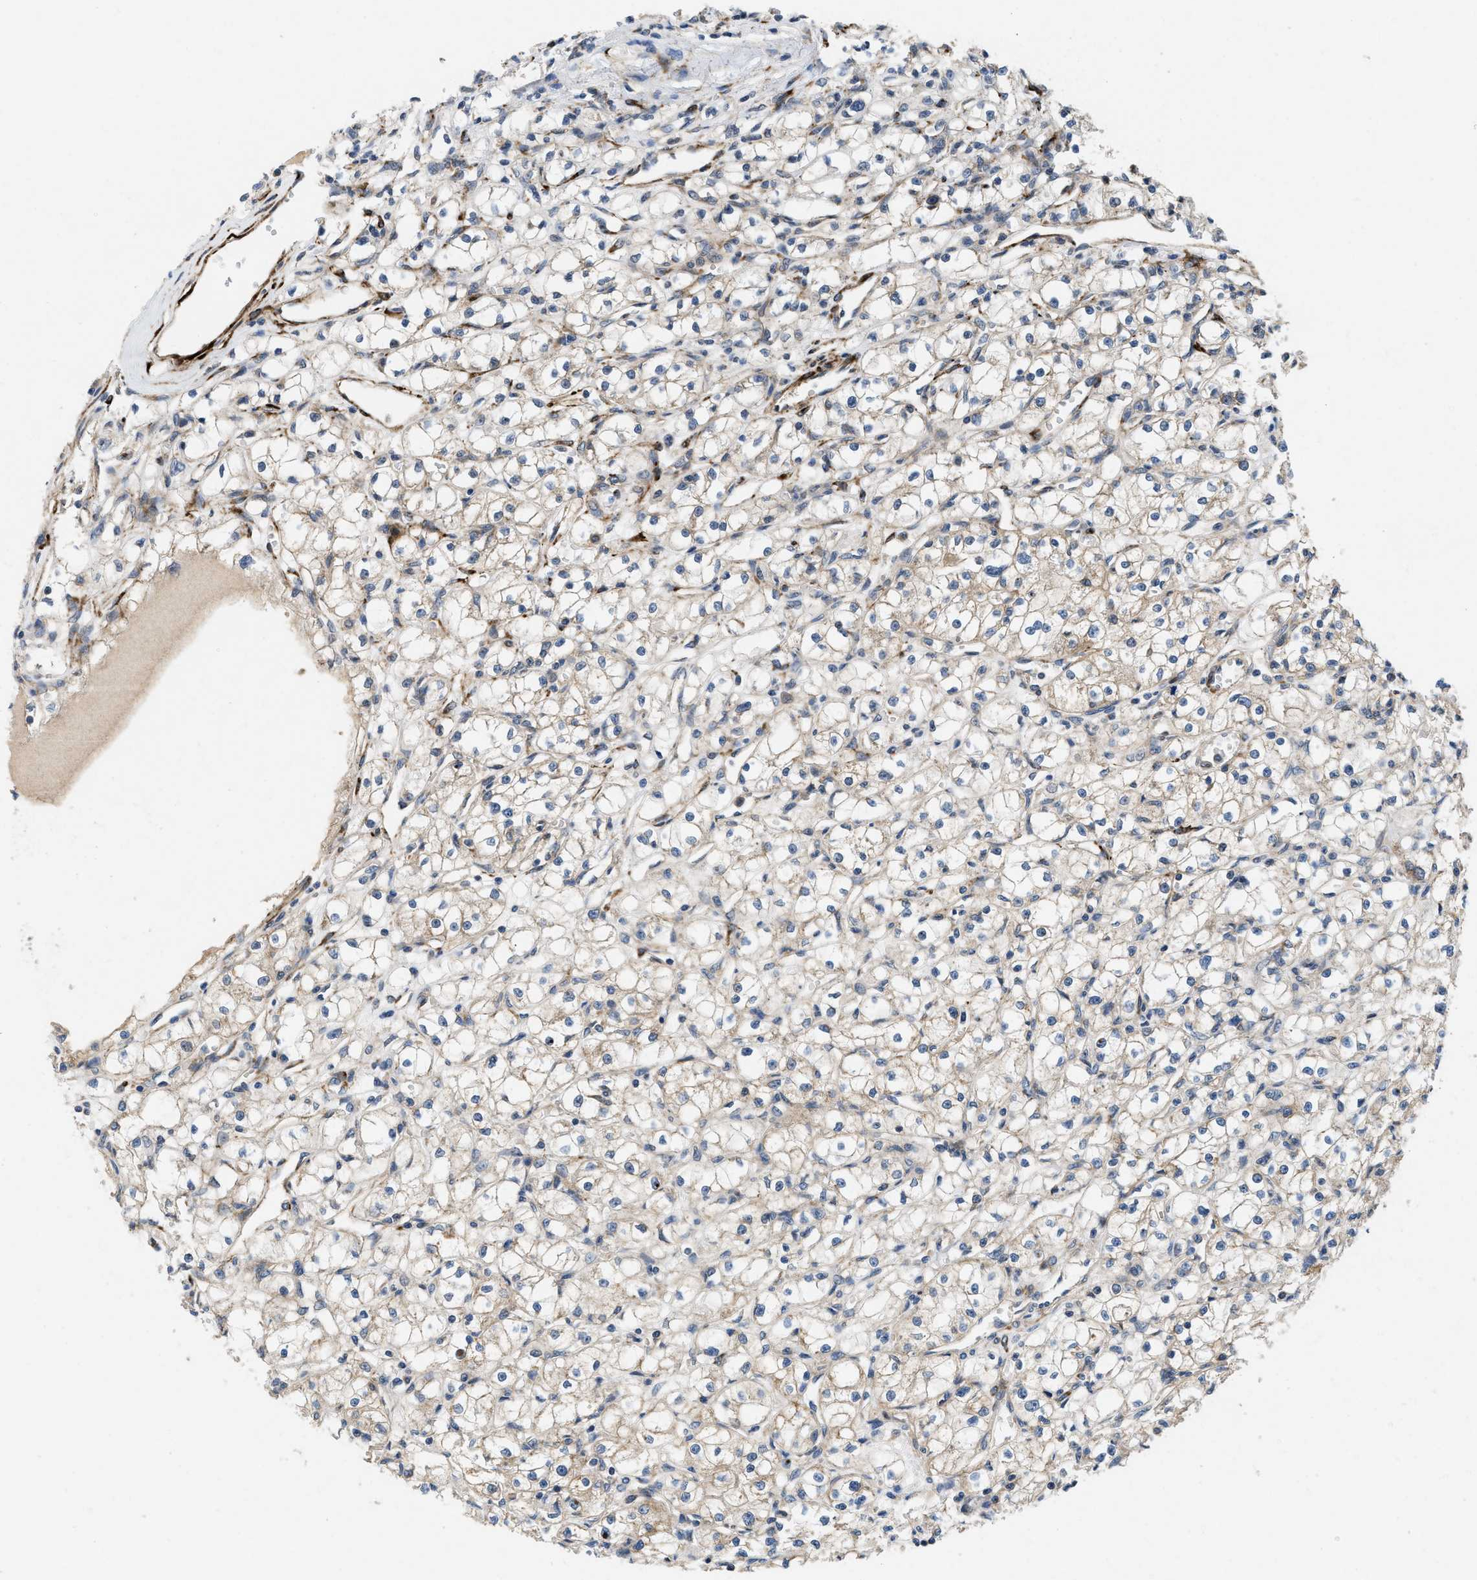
{"staining": {"intensity": "weak", "quantity": "<25%", "location": "cytoplasmic/membranous"}, "tissue": "renal cancer", "cell_type": "Tumor cells", "image_type": "cancer", "snomed": [{"axis": "morphology", "description": "Adenocarcinoma, NOS"}, {"axis": "topography", "description": "Kidney"}], "caption": "An immunohistochemistry (IHC) photomicrograph of renal cancer is shown. There is no staining in tumor cells of renal cancer.", "gene": "ZNF599", "patient": {"sex": "male", "age": 56}}